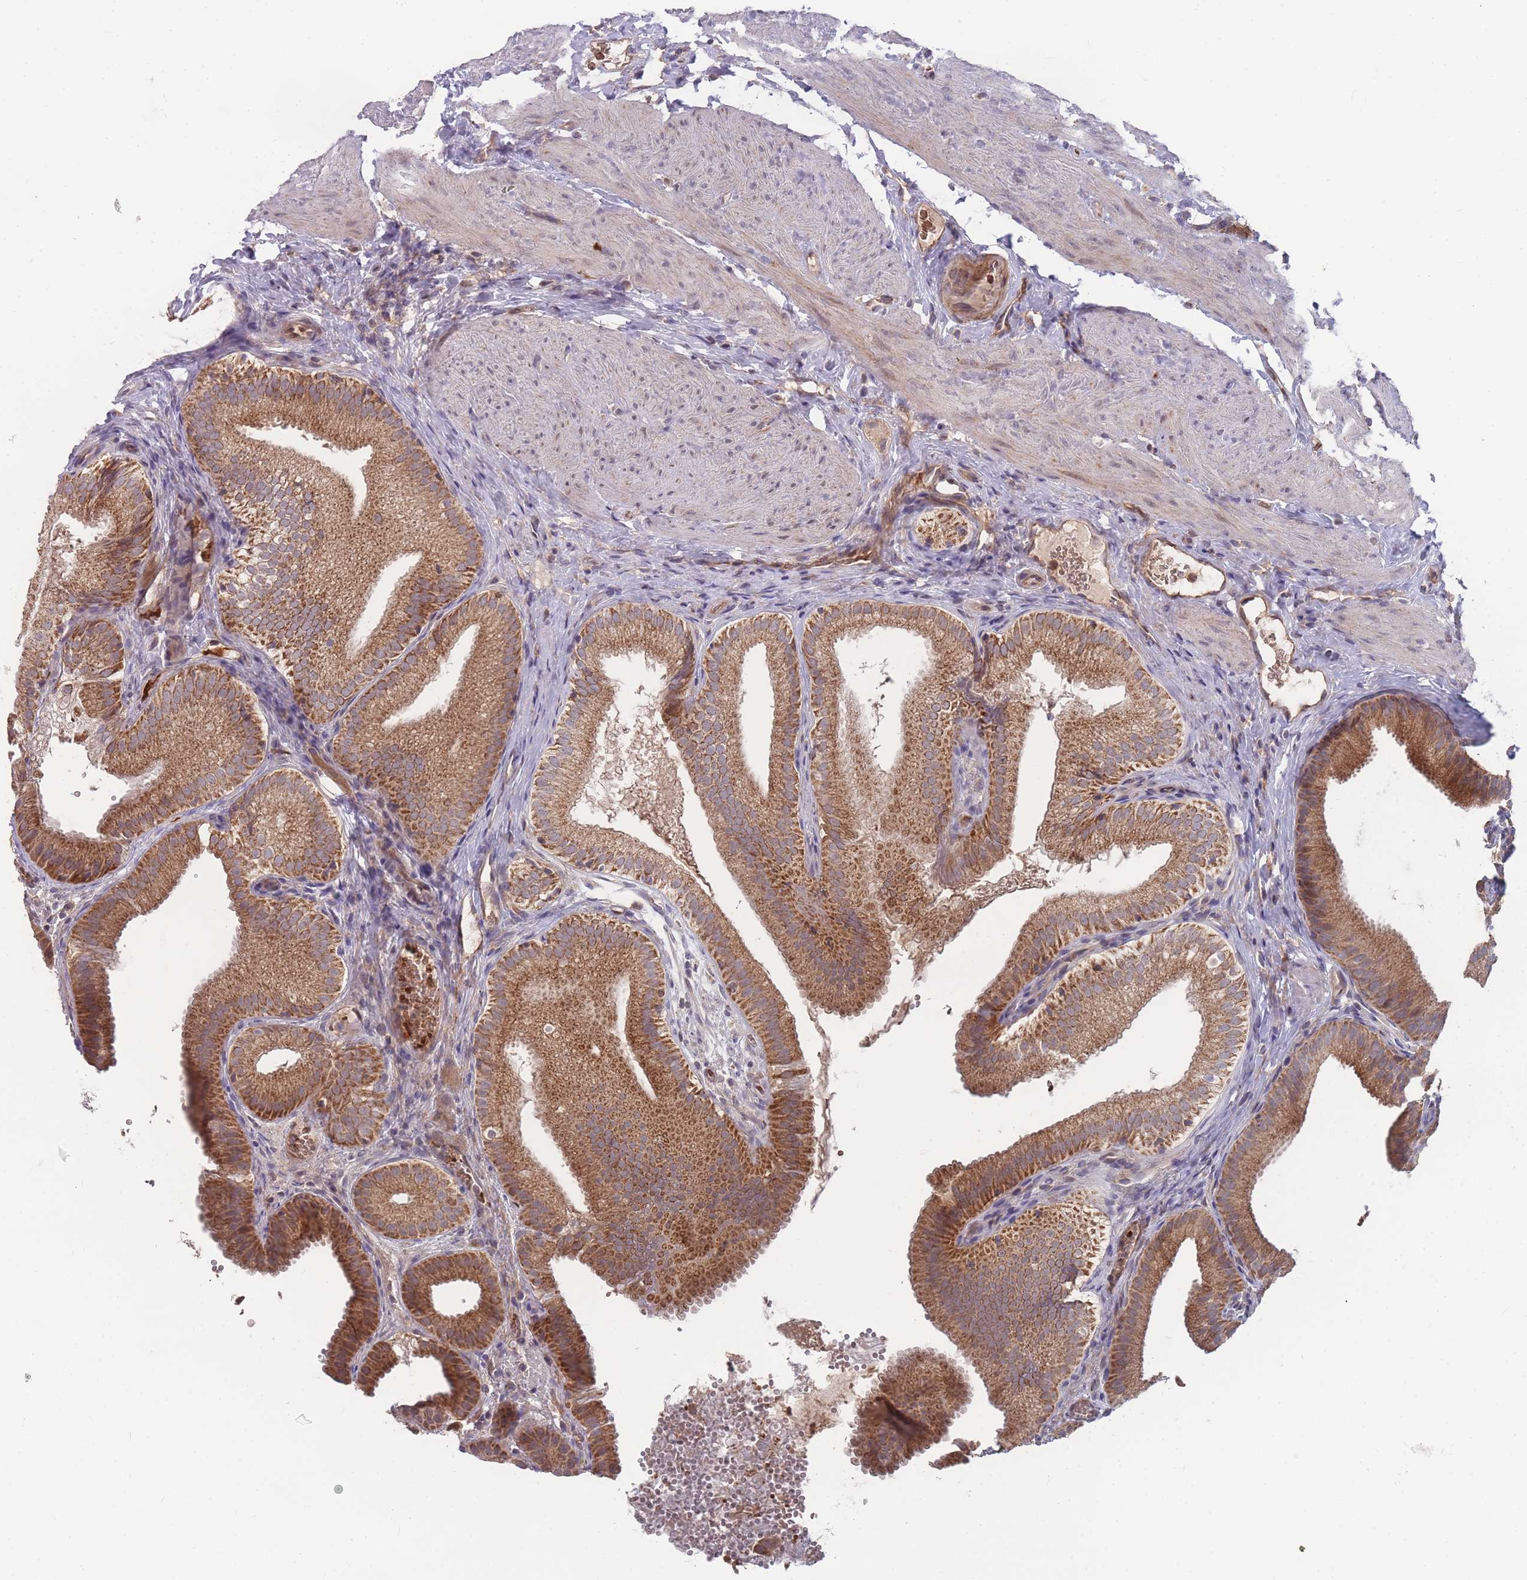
{"staining": {"intensity": "strong", "quantity": ">75%", "location": "cytoplasmic/membranous"}, "tissue": "gallbladder", "cell_type": "Glandular cells", "image_type": "normal", "snomed": [{"axis": "morphology", "description": "Normal tissue, NOS"}, {"axis": "topography", "description": "Gallbladder"}], "caption": "Glandular cells display high levels of strong cytoplasmic/membranous expression in approximately >75% of cells in unremarkable gallbladder. Immunohistochemistry stains the protein of interest in brown and the nuclei are stained blue.", "gene": "SLC35B4", "patient": {"sex": "female", "age": 30}}